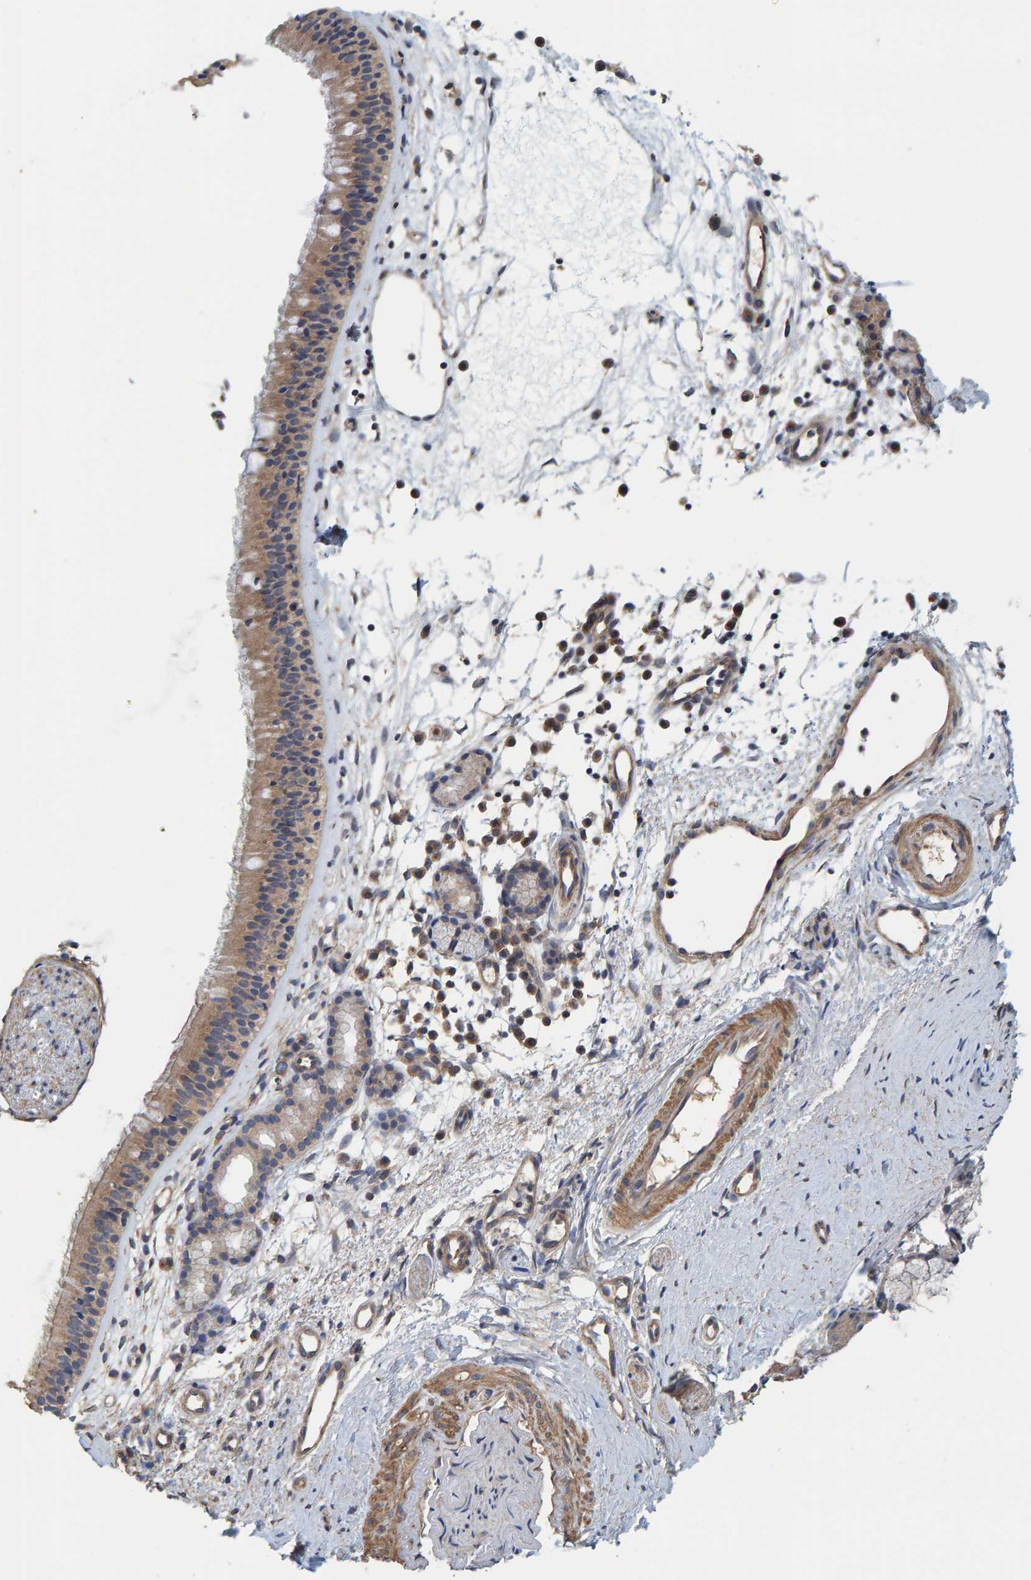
{"staining": {"intensity": "moderate", "quantity": ">75%", "location": "cytoplasmic/membranous"}, "tissue": "nasopharynx", "cell_type": "Respiratory epithelial cells", "image_type": "normal", "snomed": [{"axis": "morphology", "description": "Normal tissue, NOS"}, {"axis": "topography", "description": "Nasopharynx"}], "caption": "Immunohistochemistry (DAB (3,3'-diaminobenzidine)) staining of unremarkable nasopharynx reveals moderate cytoplasmic/membranous protein expression in about >75% of respiratory epithelial cells. Using DAB (3,3'-diaminobenzidine) (brown) and hematoxylin (blue) stains, captured at high magnification using brightfield microscopy.", "gene": "UBAP1", "patient": {"sex": "female", "age": 42}}